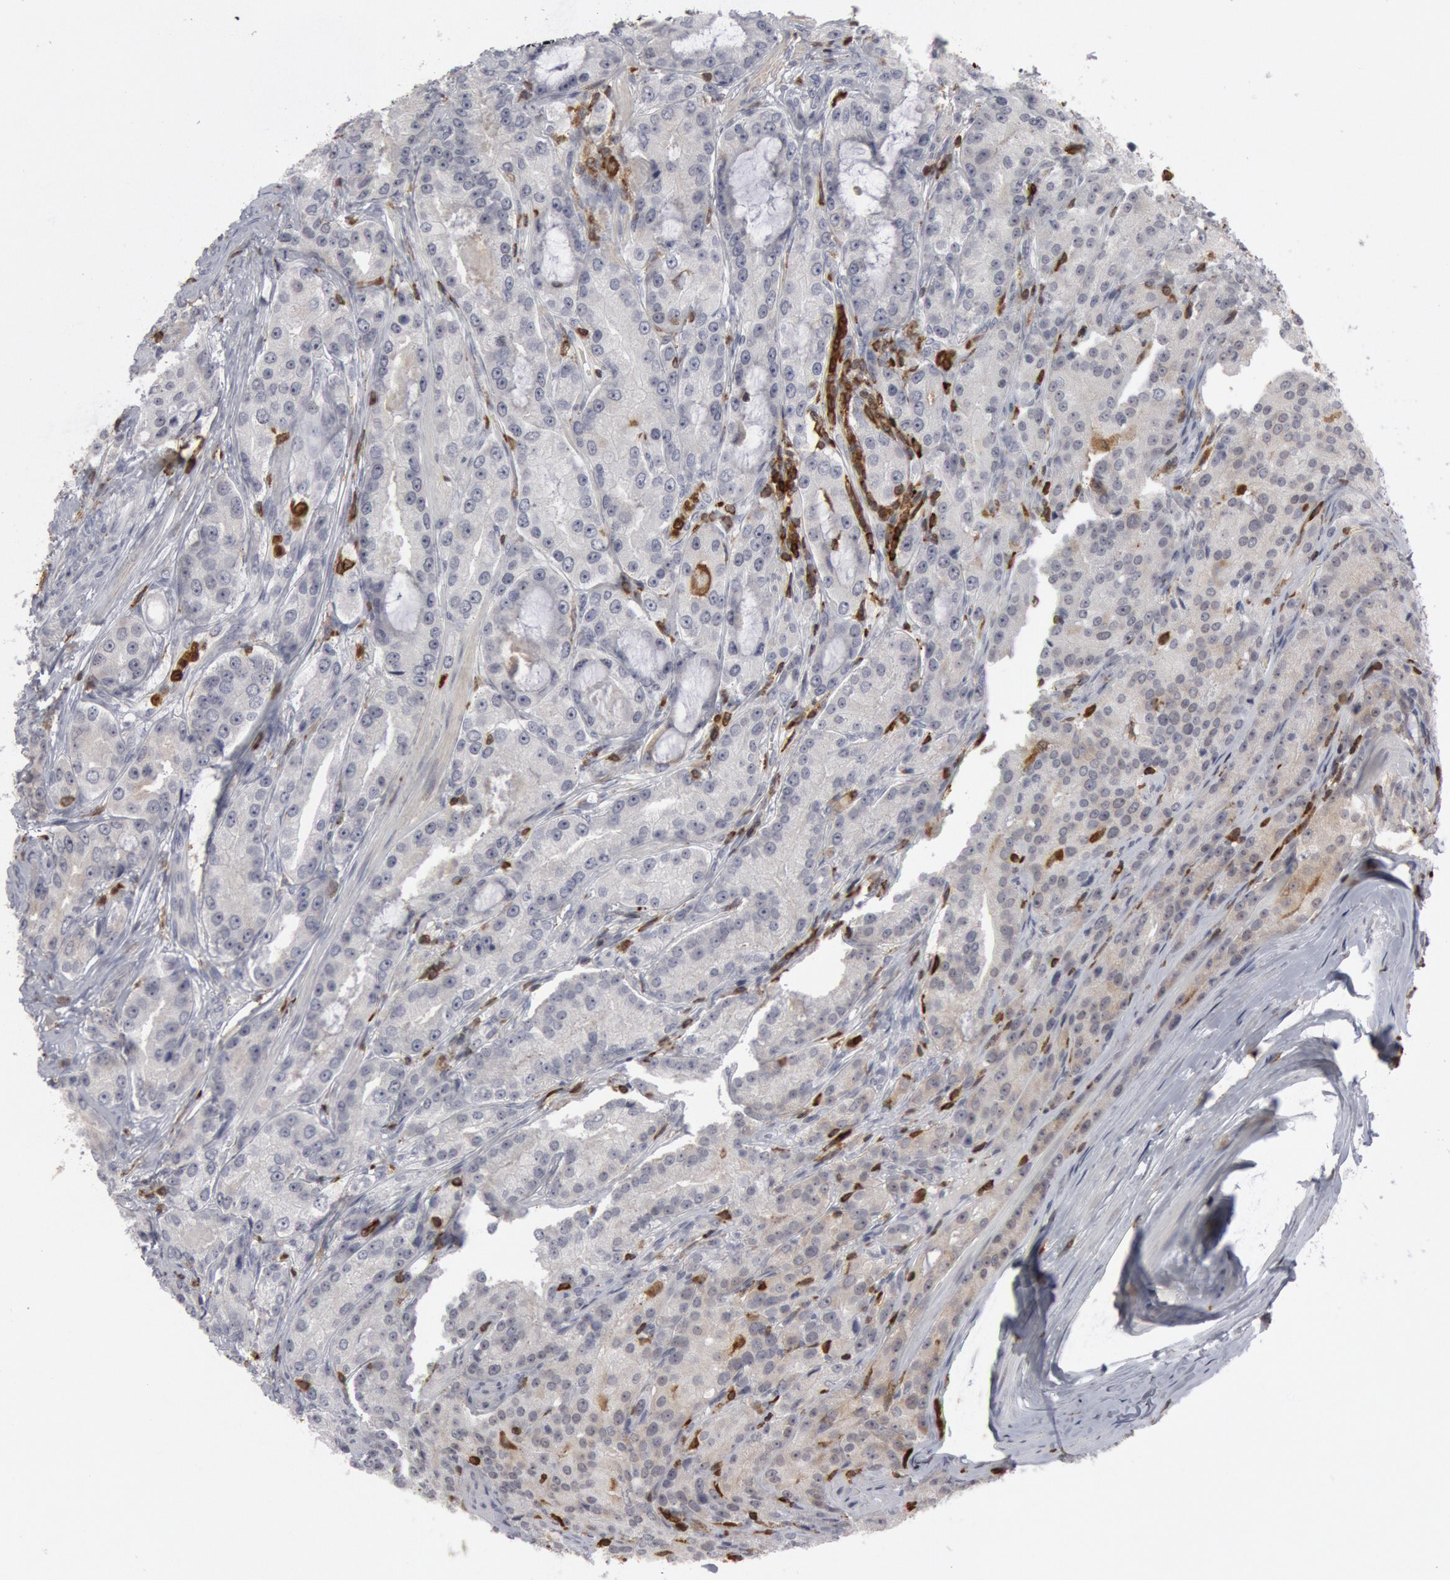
{"staining": {"intensity": "weak", "quantity": ">75%", "location": "cytoplasmic/membranous,nuclear"}, "tissue": "prostate cancer", "cell_type": "Tumor cells", "image_type": "cancer", "snomed": [{"axis": "morphology", "description": "Adenocarcinoma, Medium grade"}, {"axis": "topography", "description": "Prostate"}], "caption": "DAB (3,3'-diaminobenzidine) immunohistochemical staining of human medium-grade adenocarcinoma (prostate) reveals weak cytoplasmic/membranous and nuclear protein positivity in about >75% of tumor cells.", "gene": "PTPN6", "patient": {"sex": "male", "age": 72}}